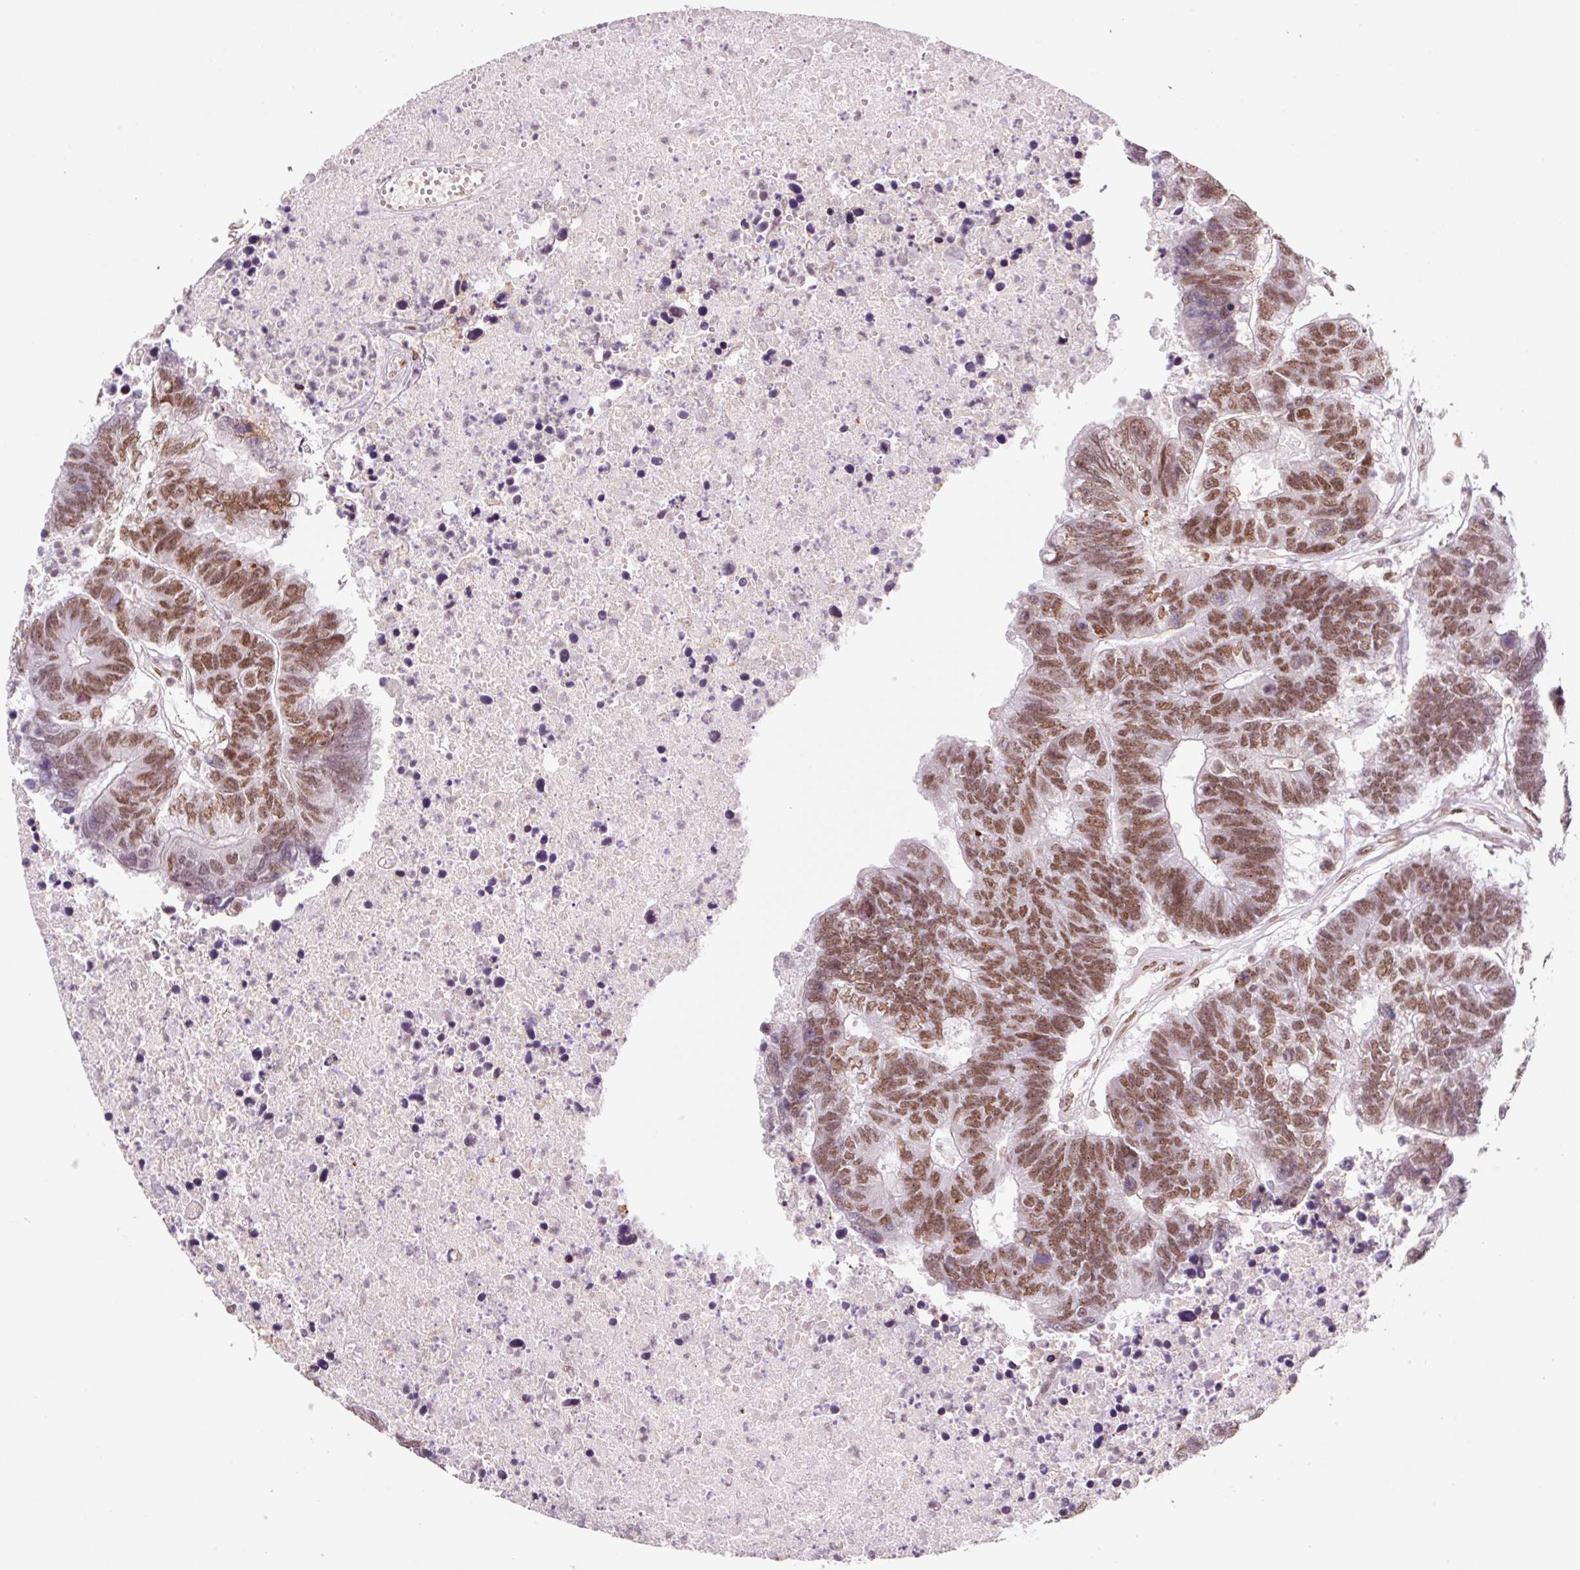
{"staining": {"intensity": "moderate", "quantity": ">75%", "location": "nuclear"}, "tissue": "colorectal cancer", "cell_type": "Tumor cells", "image_type": "cancer", "snomed": [{"axis": "morphology", "description": "Adenocarcinoma, NOS"}, {"axis": "topography", "description": "Colon"}], "caption": "Approximately >75% of tumor cells in colorectal cancer (adenocarcinoma) demonstrate moderate nuclear protein positivity as visualized by brown immunohistochemical staining.", "gene": "CCNL2", "patient": {"sex": "female", "age": 48}}